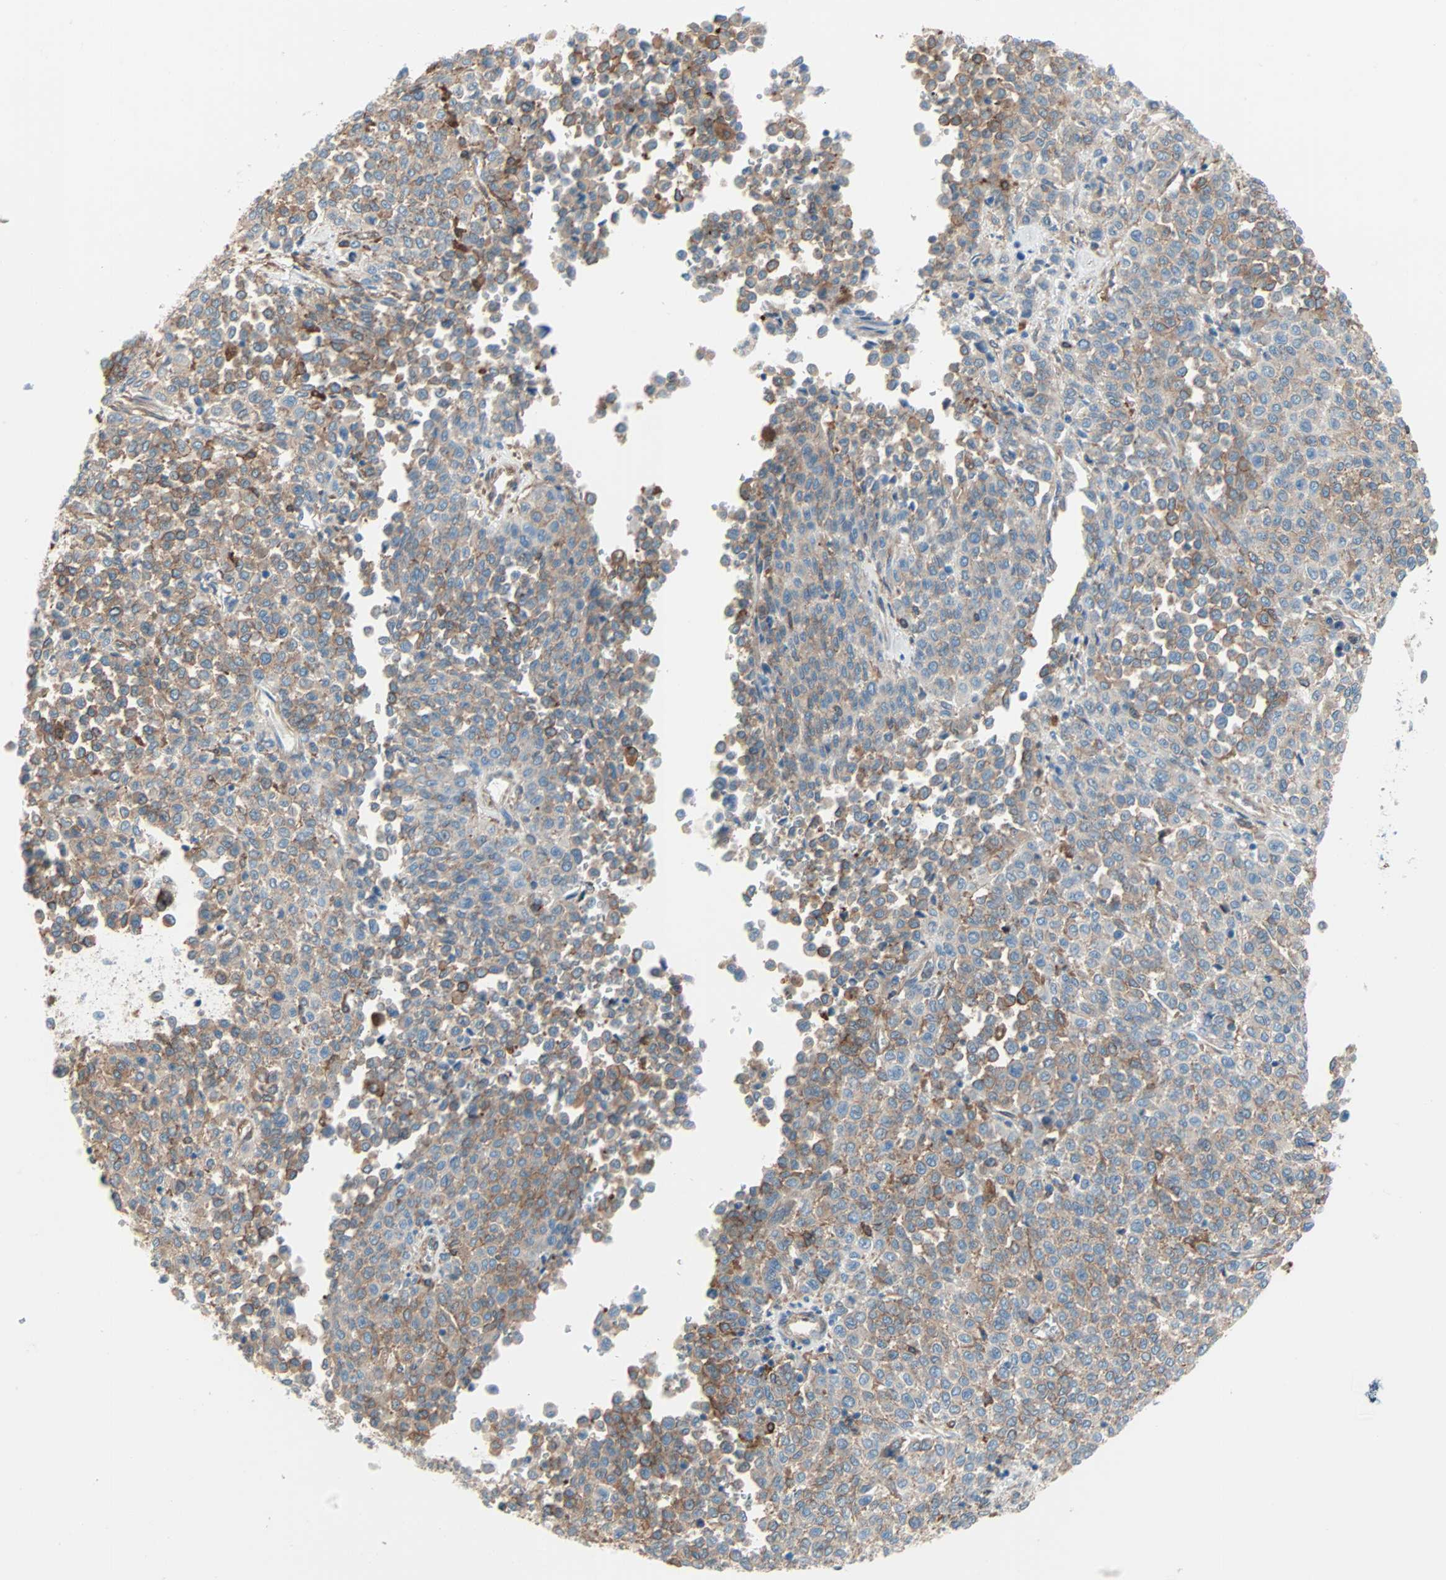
{"staining": {"intensity": "moderate", "quantity": ">75%", "location": "cytoplasmic/membranous"}, "tissue": "melanoma", "cell_type": "Tumor cells", "image_type": "cancer", "snomed": [{"axis": "morphology", "description": "Malignant melanoma, Metastatic site"}, {"axis": "topography", "description": "Pancreas"}], "caption": "Human melanoma stained for a protein (brown) shows moderate cytoplasmic/membranous positive expression in approximately >75% of tumor cells.", "gene": "EPB41L2", "patient": {"sex": "female", "age": 30}}